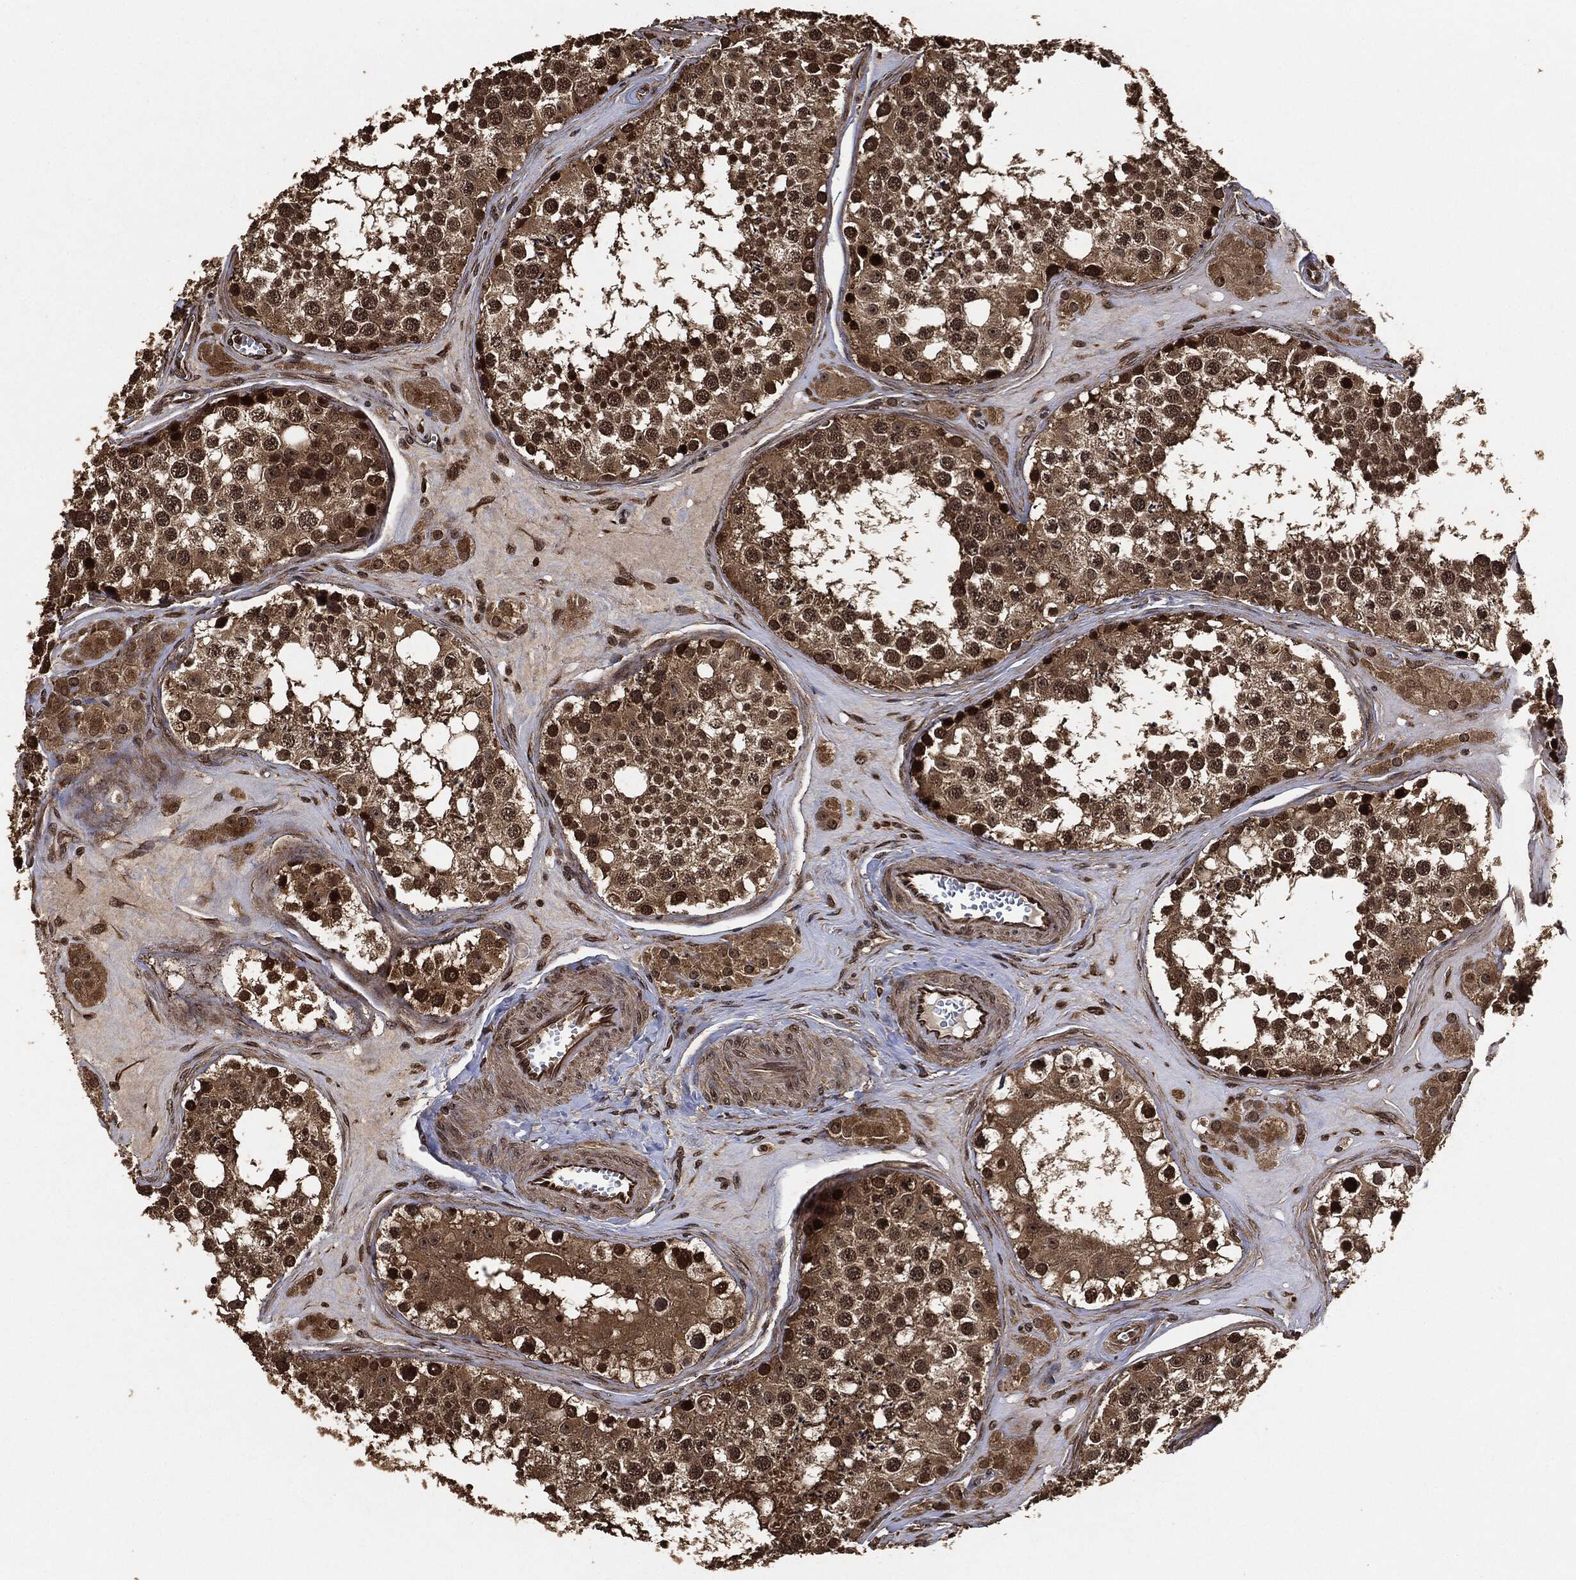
{"staining": {"intensity": "moderate", "quantity": ">75%", "location": "cytoplasmic/membranous,nuclear"}, "tissue": "testis", "cell_type": "Cells in seminiferous ducts", "image_type": "normal", "snomed": [{"axis": "morphology", "description": "Normal tissue, NOS"}, {"axis": "topography", "description": "Testis"}], "caption": "Testis stained with DAB (3,3'-diaminobenzidine) immunohistochemistry (IHC) exhibits medium levels of moderate cytoplasmic/membranous,nuclear expression in approximately >75% of cells in seminiferous ducts.", "gene": "PDK1", "patient": {"sex": "male", "age": 31}}